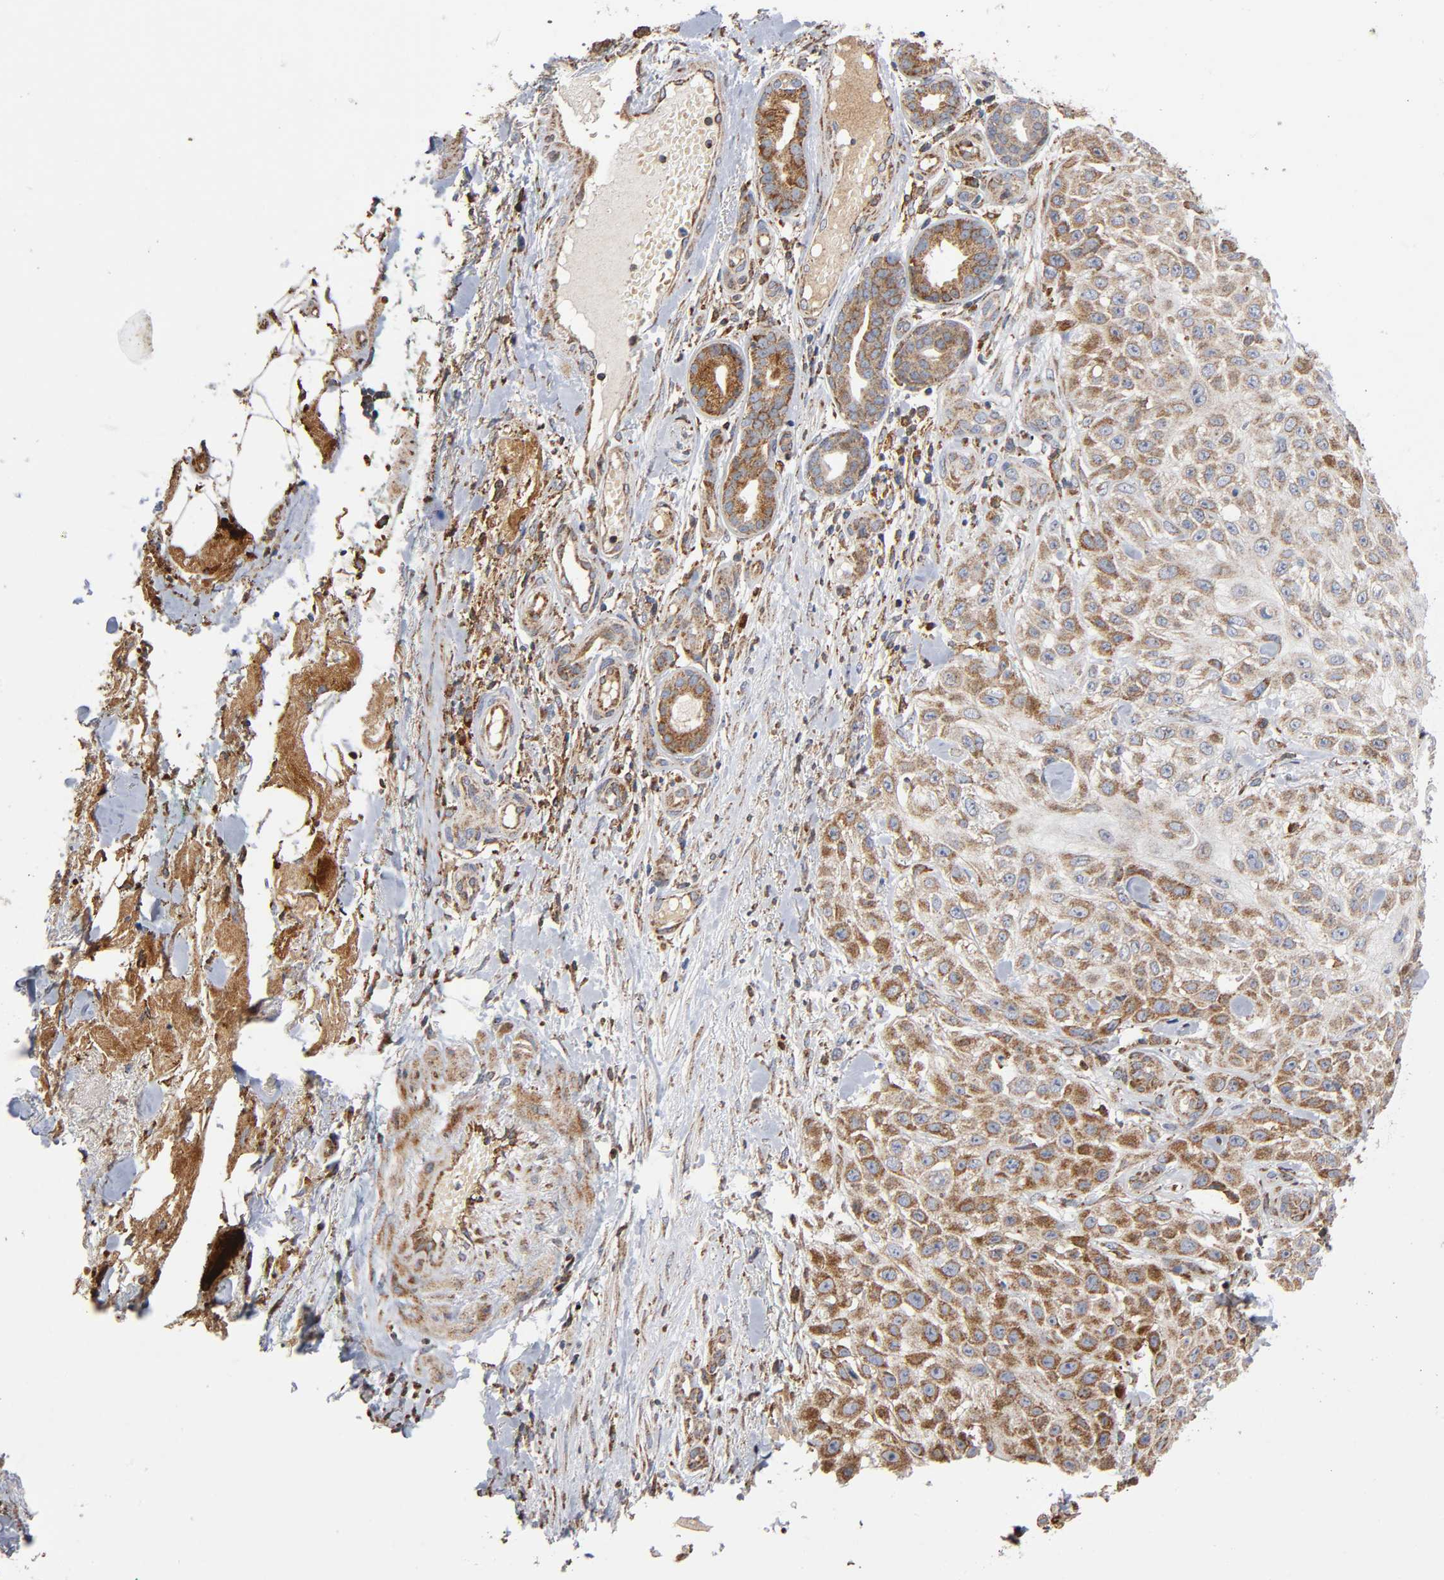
{"staining": {"intensity": "moderate", "quantity": "25%-75%", "location": "cytoplasmic/membranous"}, "tissue": "skin cancer", "cell_type": "Tumor cells", "image_type": "cancer", "snomed": [{"axis": "morphology", "description": "Squamous cell carcinoma, NOS"}, {"axis": "topography", "description": "Skin"}], "caption": "Moderate cytoplasmic/membranous protein expression is appreciated in approximately 25%-75% of tumor cells in skin squamous cell carcinoma. Nuclei are stained in blue.", "gene": "MAP3K1", "patient": {"sex": "female", "age": 42}}